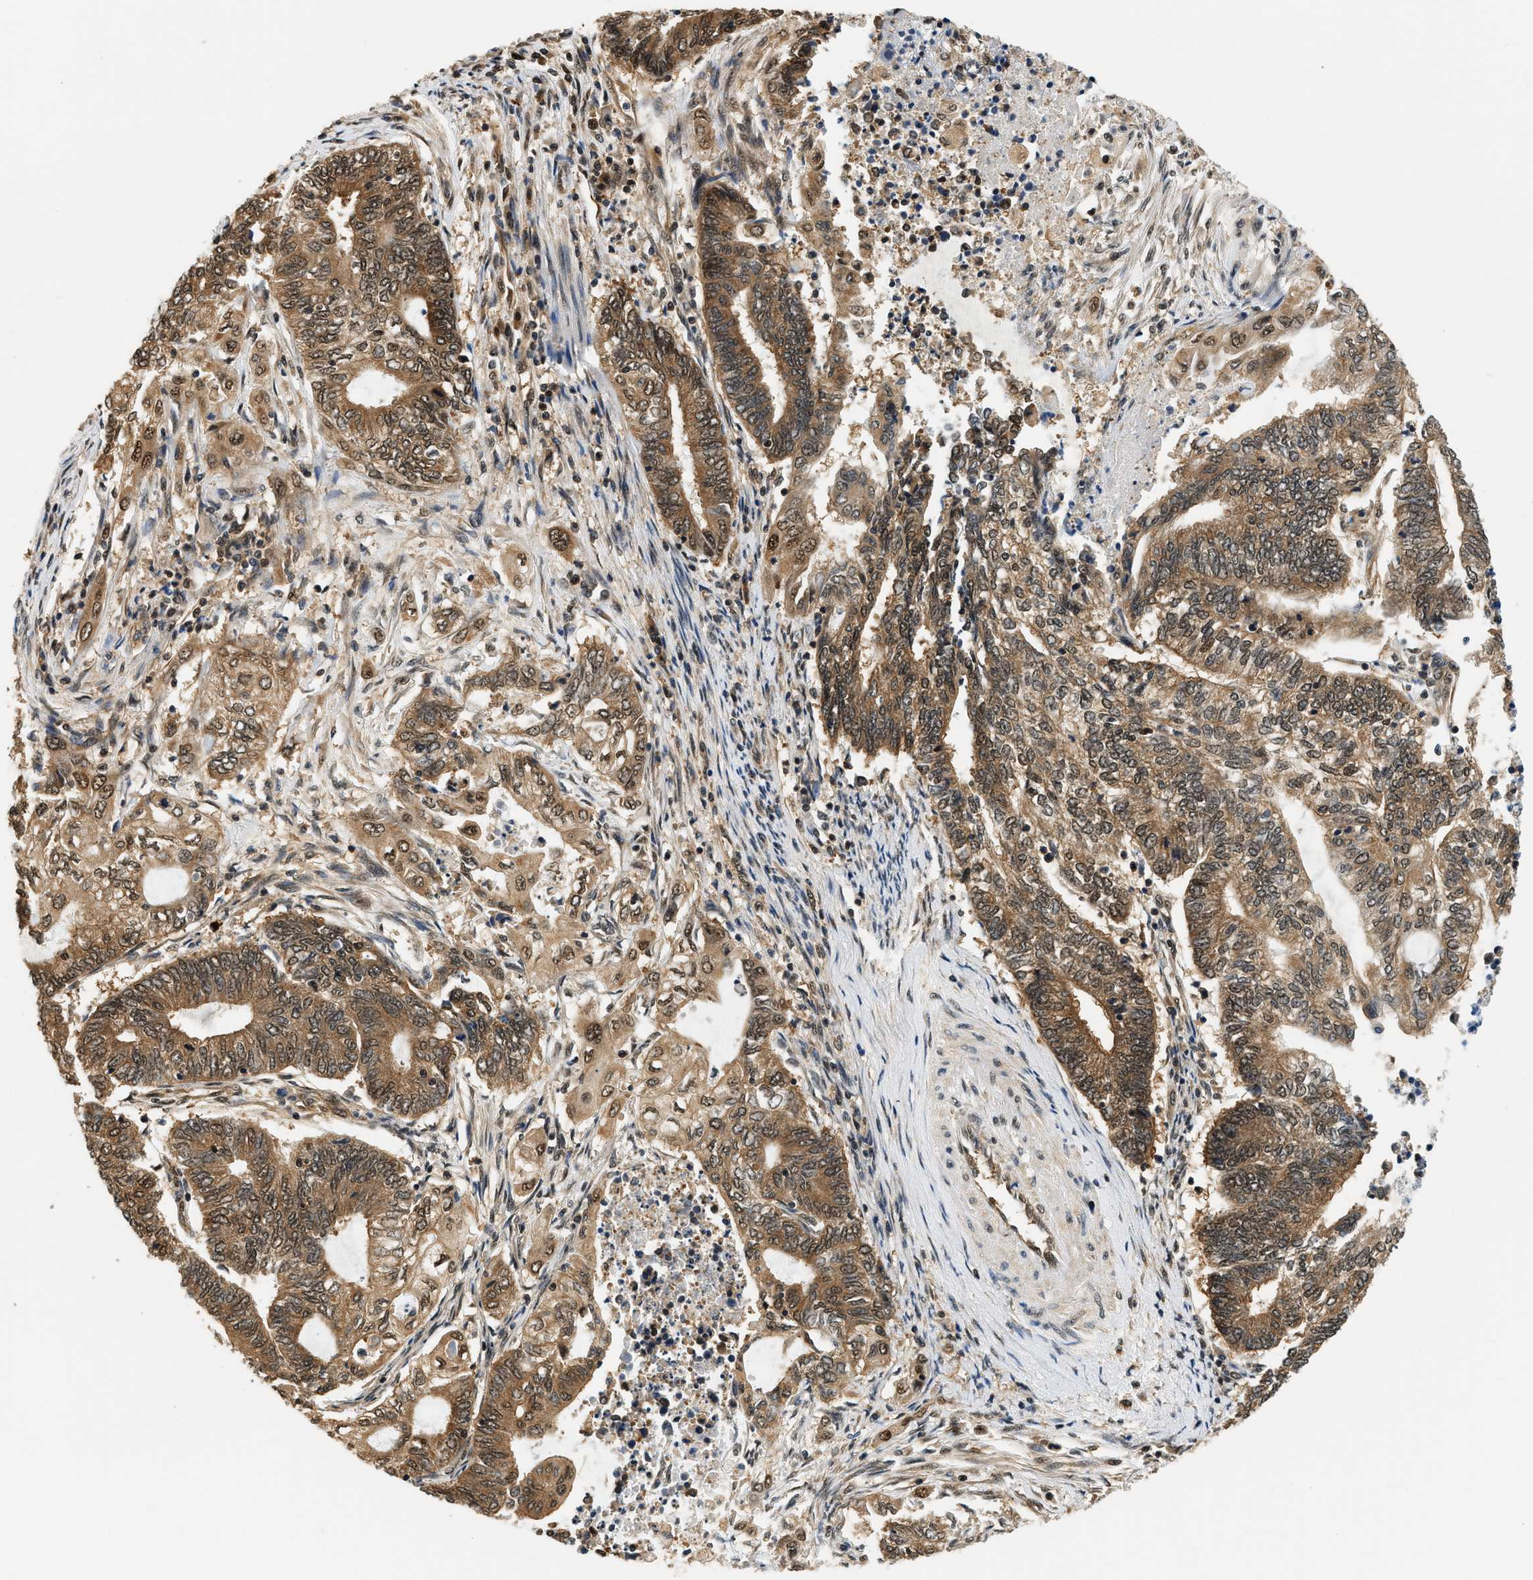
{"staining": {"intensity": "strong", "quantity": ">75%", "location": "cytoplasmic/membranous,nuclear"}, "tissue": "endometrial cancer", "cell_type": "Tumor cells", "image_type": "cancer", "snomed": [{"axis": "morphology", "description": "Adenocarcinoma, NOS"}, {"axis": "topography", "description": "Uterus"}, {"axis": "topography", "description": "Endometrium"}], "caption": "Immunohistochemical staining of human endometrial adenocarcinoma exhibits strong cytoplasmic/membranous and nuclear protein staining in approximately >75% of tumor cells.", "gene": "PSMD3", "patient": {"sex": "female", "age": 70}}